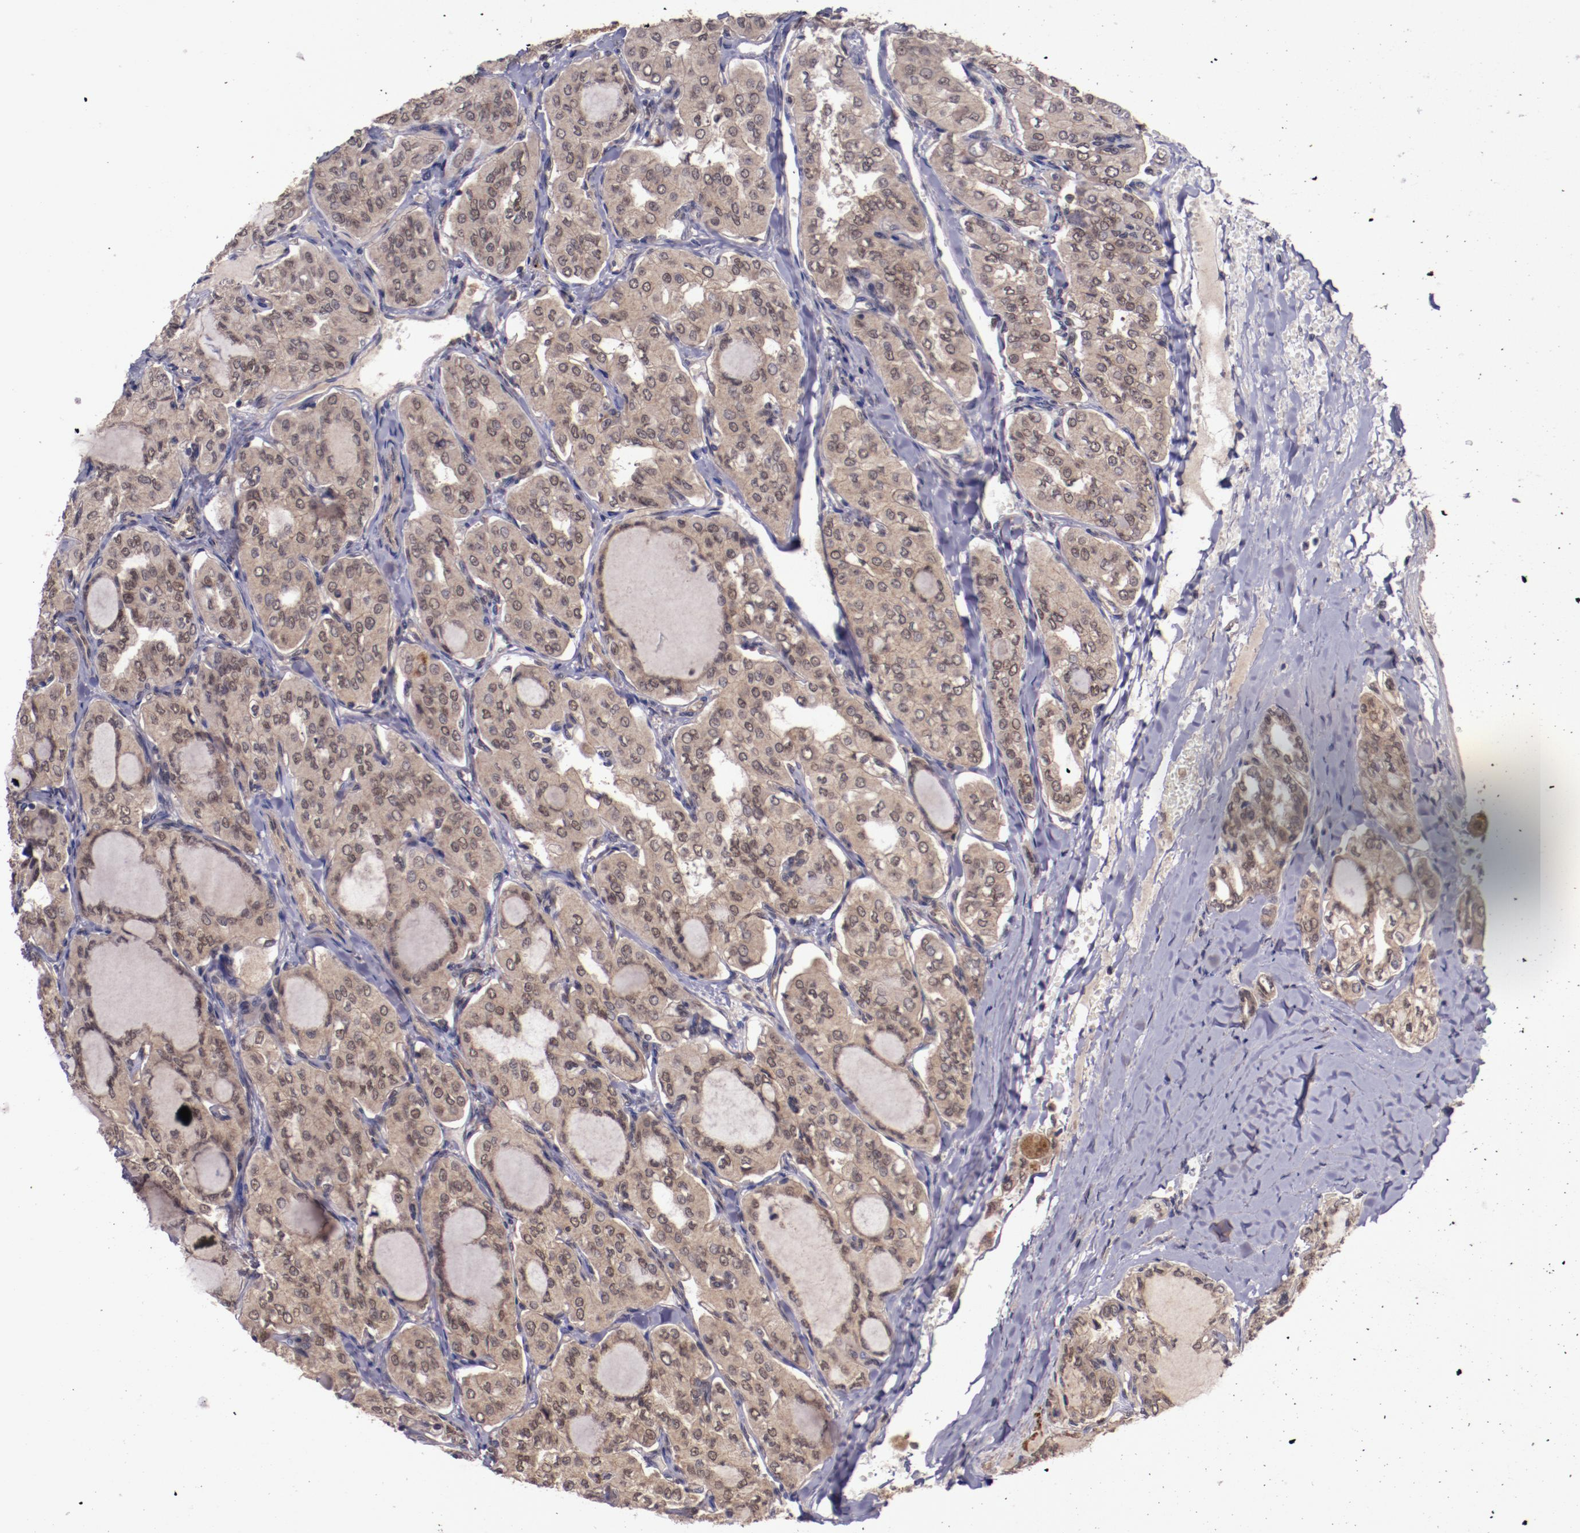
{"staining": {"intensity": "weak", "quantity": ">75%", "location": "cytoplasmic/membranous,nuclear"}, "tissue": "thyroid cancer", "cell_type": "Tumor cells", "image_type": "cancer", "snomed": [{"axis": "morphology", "description": "Papillary adenocarcinoma, NOS"}, {"axis": "topography", "description": "Thyroid gland"}], "caption": "IHC staining of thyroid cancer (papillary adenocarcinoma), which displays low levels of weak cytoplasmic/membranous and nuclear positivity in approximately >75% of tumor cells indicating weak cytoplasmic/membranous and nuclear protein expression. The staining was performed using DAB (brown) for protein detection and nuclei were counterstained in hematoxylin (blue).", "gene": "FTSJ1", "patient": {"sex": "male", "age": 20}}